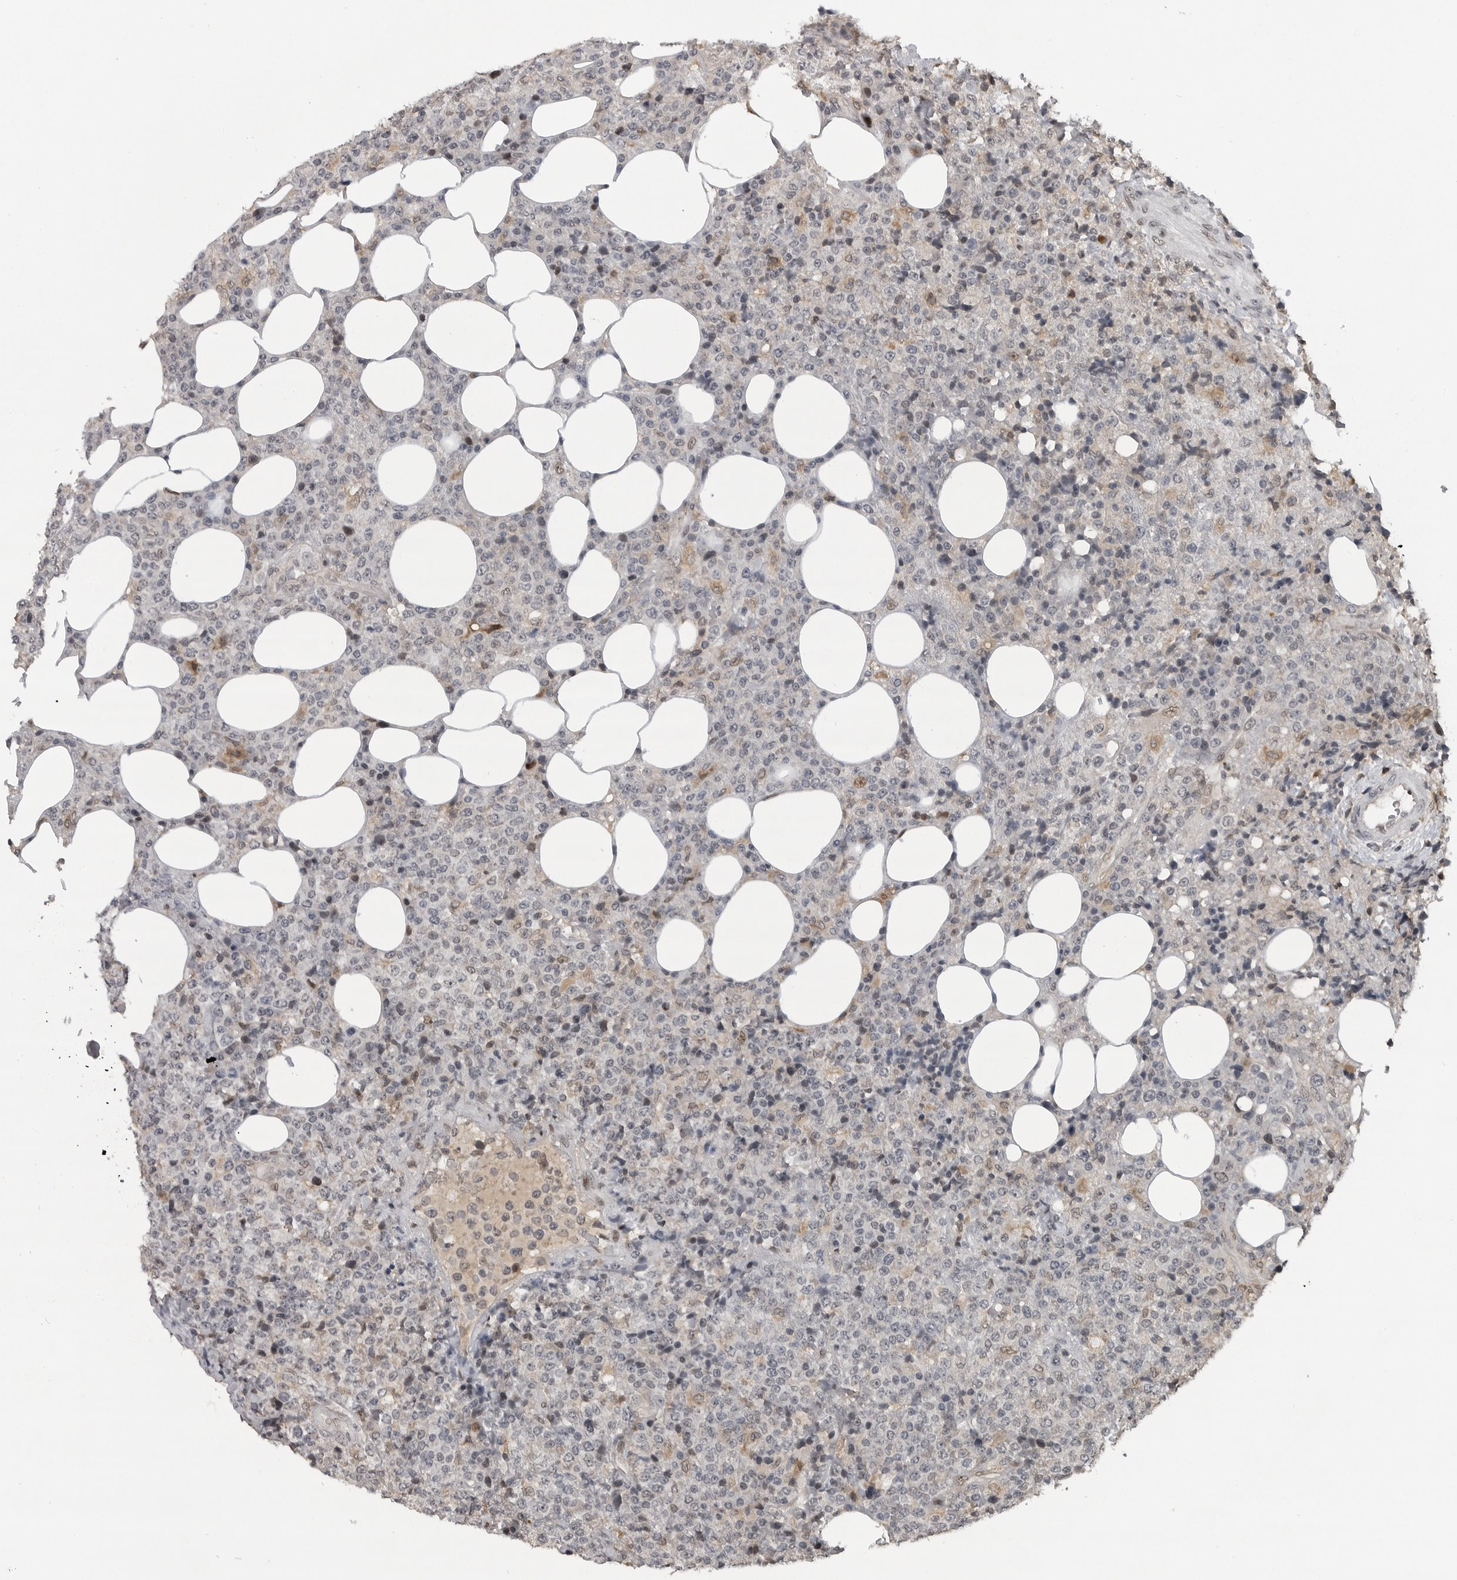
{"staining": {"intensity": "negative", "quantity": "none", "location": "none"}, "tissue": "lymphoma", "cell_type": "Tumor cells", "image_type": "cancer", "snomed": [{"axis": "morphology", "description": "Malignant lymphoma, non-Hodgkin's type, High grade"}, {"axis": "topography", "description": "Lymph node"}], "caption": "DAB (3,3'-diaminobenzidine) immunohistochemical staining of malignant lymphoma, non-Hodgkin's type (high-grade) displays no significant expression in tumor cells.", "gene": "C8orf58", "patient": {"sex": "male", "age": 13}}